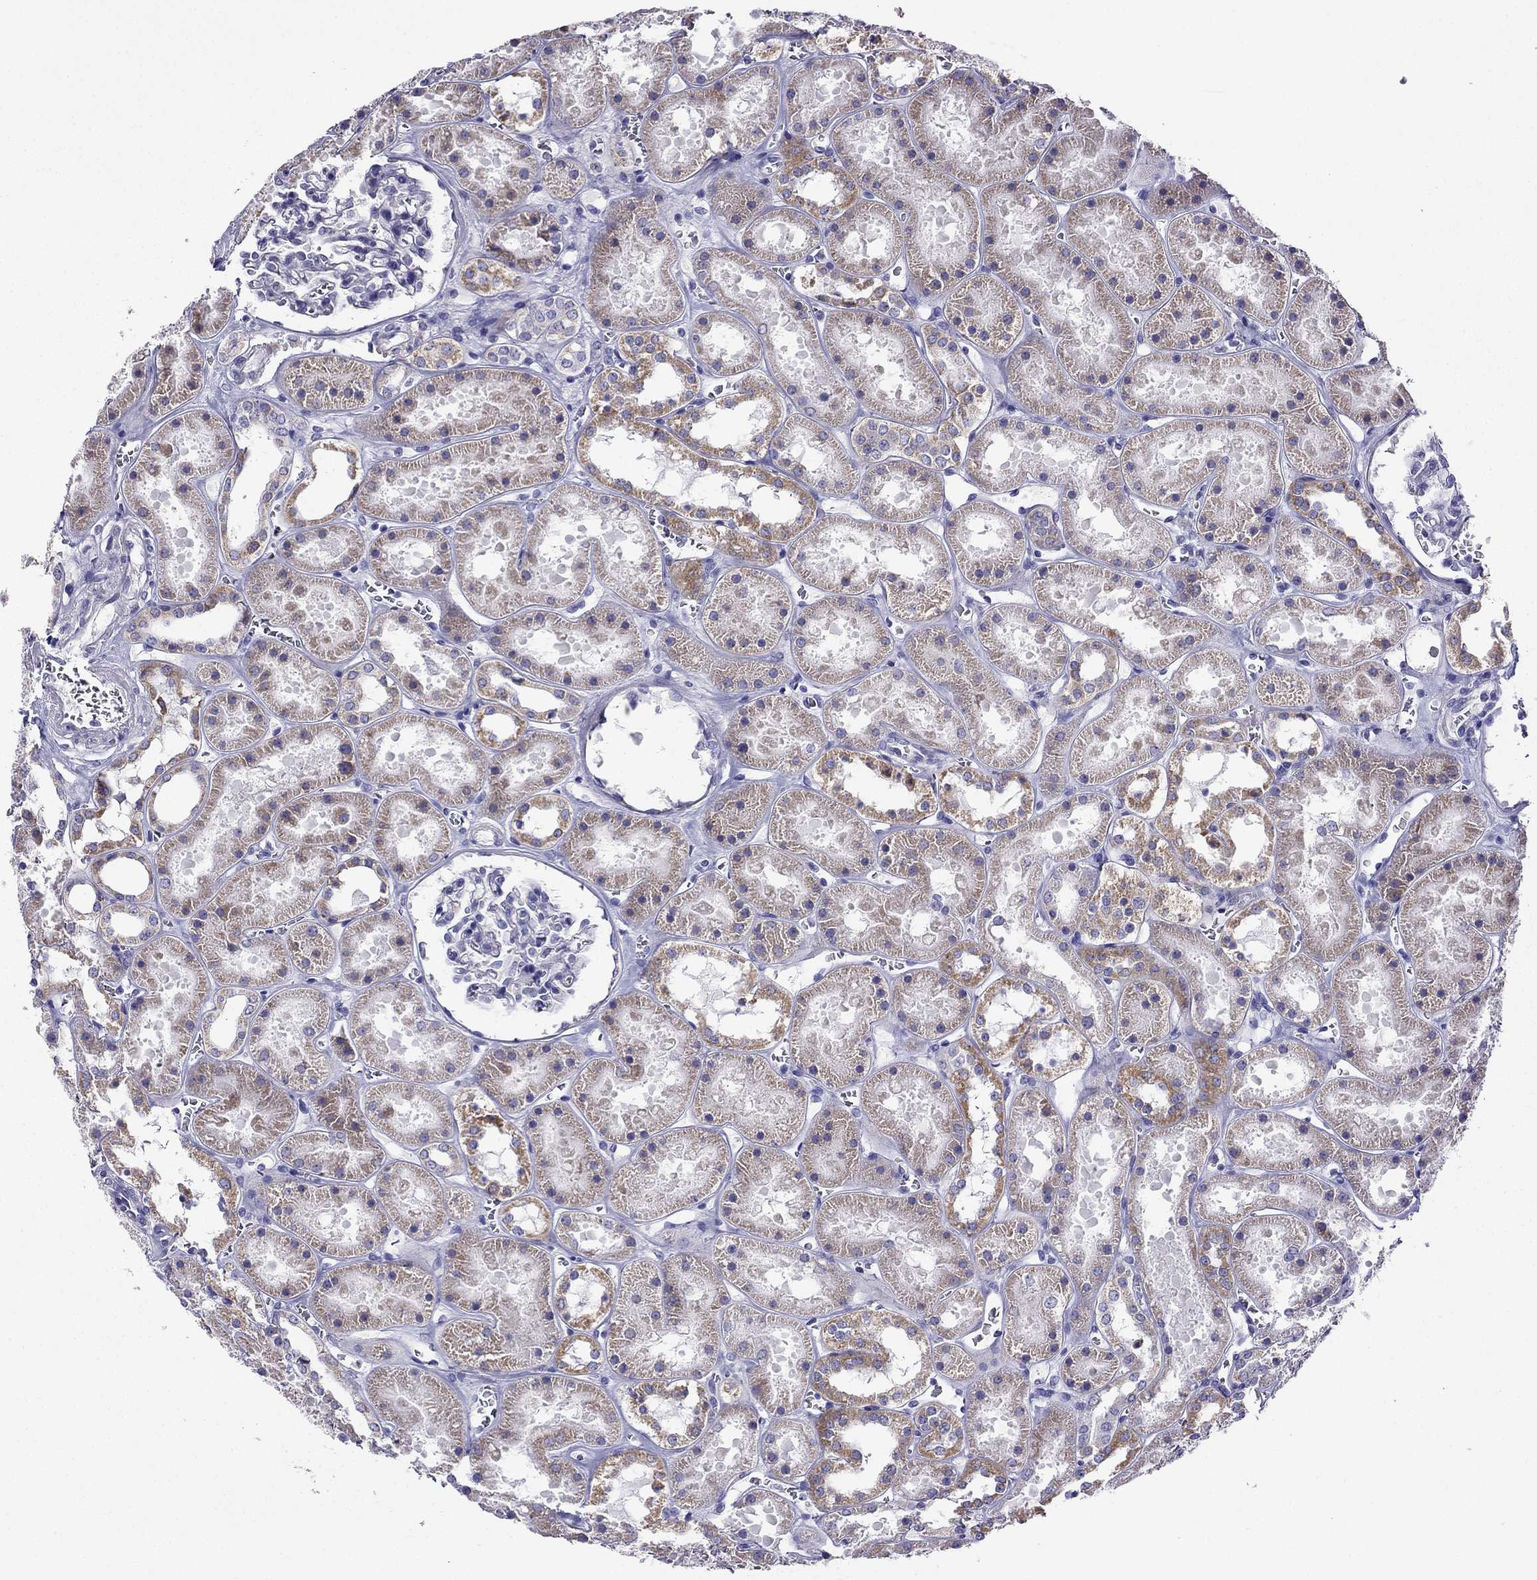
{"staining": {"intensity": "negative", "quantity": "none", "location": "none"}, "tissue": "kidney", "cell_type": "Cells in glomeruli", "image_type": "normal", "snomed": [{"axis": "morphology", "description": "Normal tissue, NOS"}, {"axis": "topography", "description": "Kidney"}], "caption": "High magnification brightfield microscopy of normal kidney stained with DAB (brown) and counterstained with hematoxylin (blue): cells in glomeruli show no significant expression.", "gene": "KIF5A", "patient": {"sex": "female", "age": 41}}